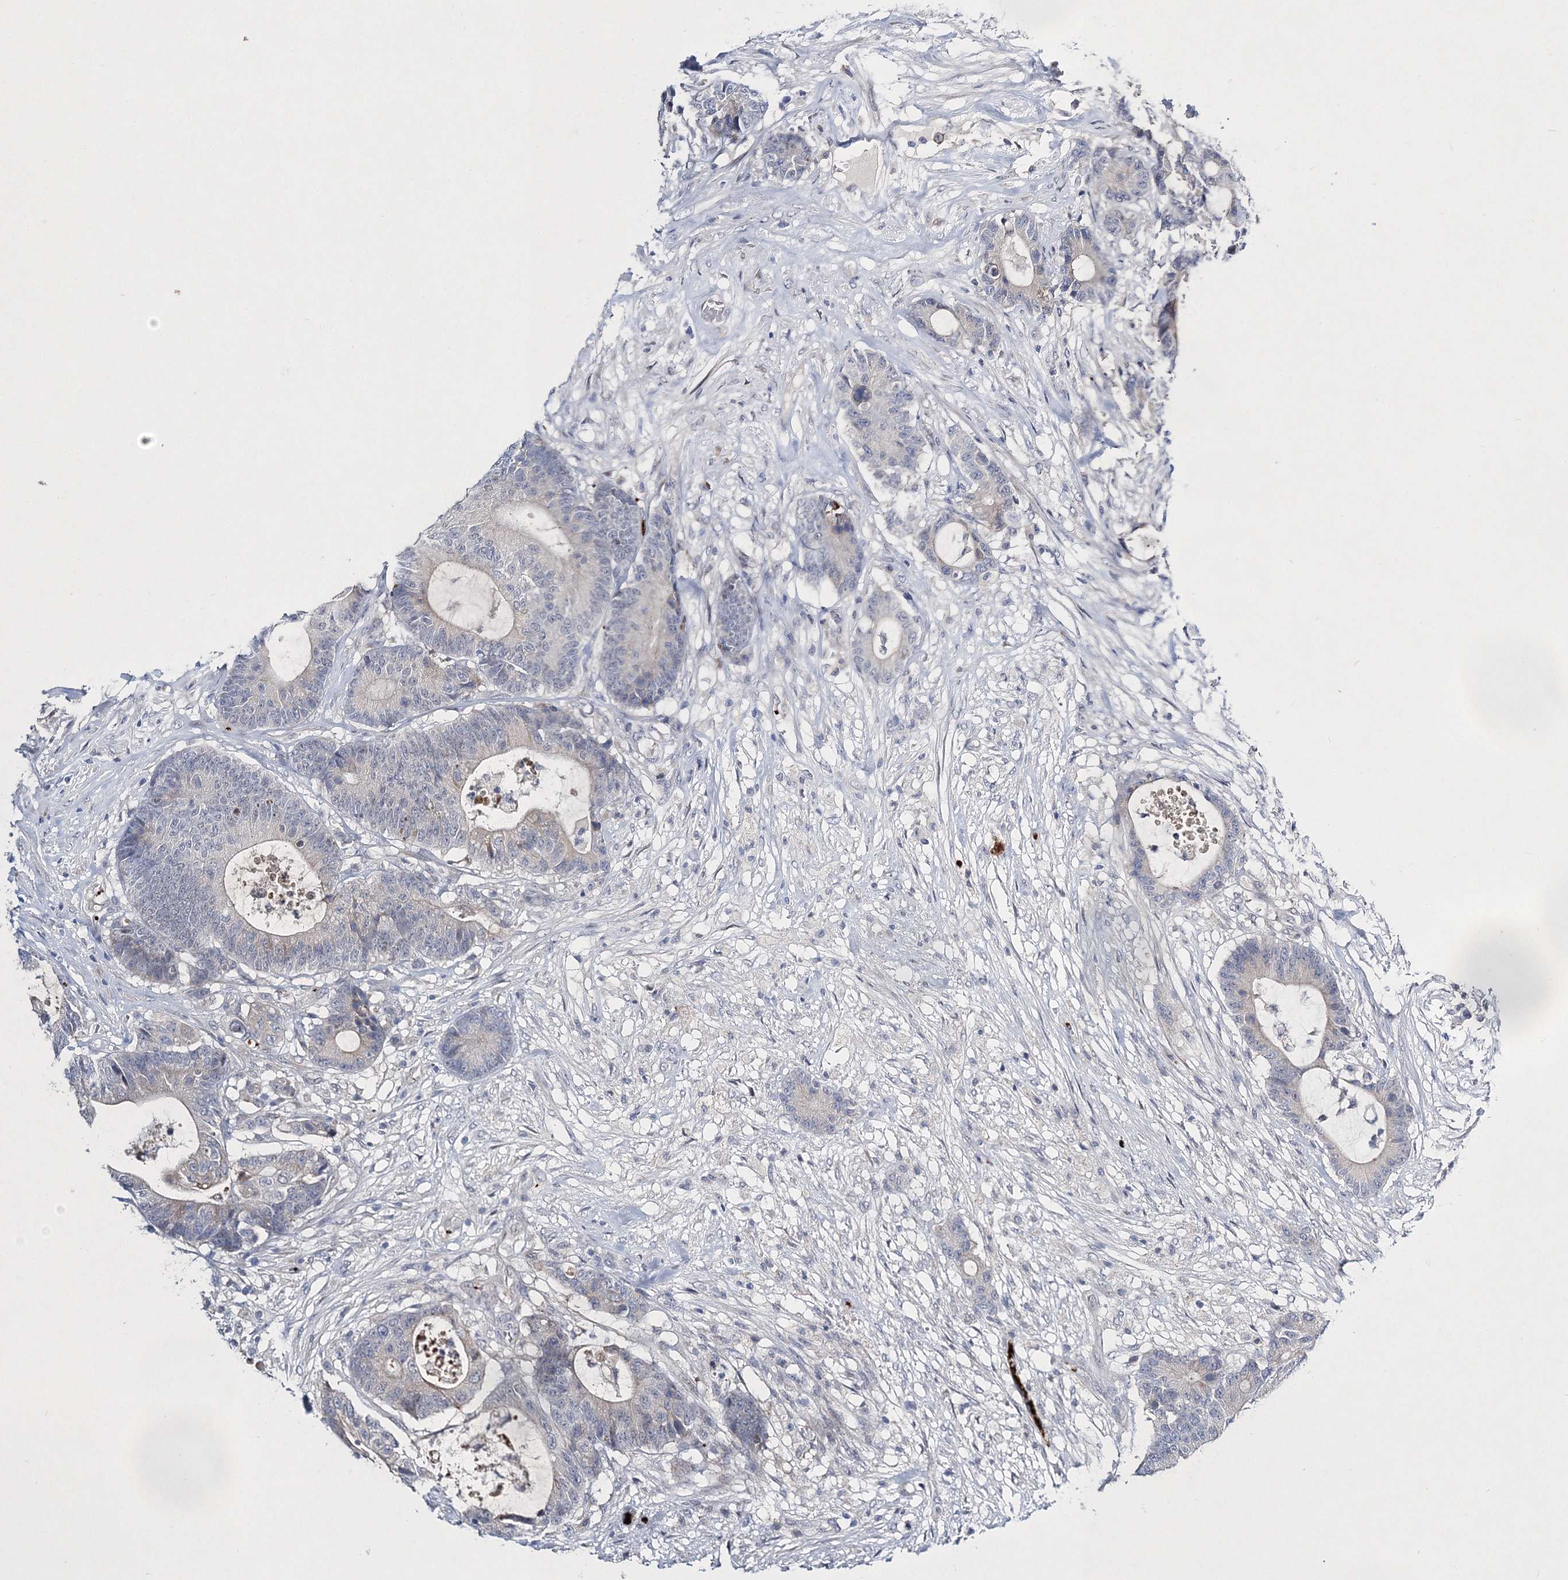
{"staining": {"intensity": "negative", "quantity": "none", "location": "none"}, "tissue": "colorectal cancer", "cell_type": "Tumor cells", "image_type": "cancer", "snomed": [{"axis": "morphology", "description": "Adenocarcinoma, NOS"}, {"axis": "topography", "description": "Colon"}], "caption": "IHC image of neoplastic tissue: colorectal adenocarcinoma stained with DAB shows no significant protein positivity in tumor cells.", "gene": "MYOZ2", "patient": {"sex": "female", "age": 84}}